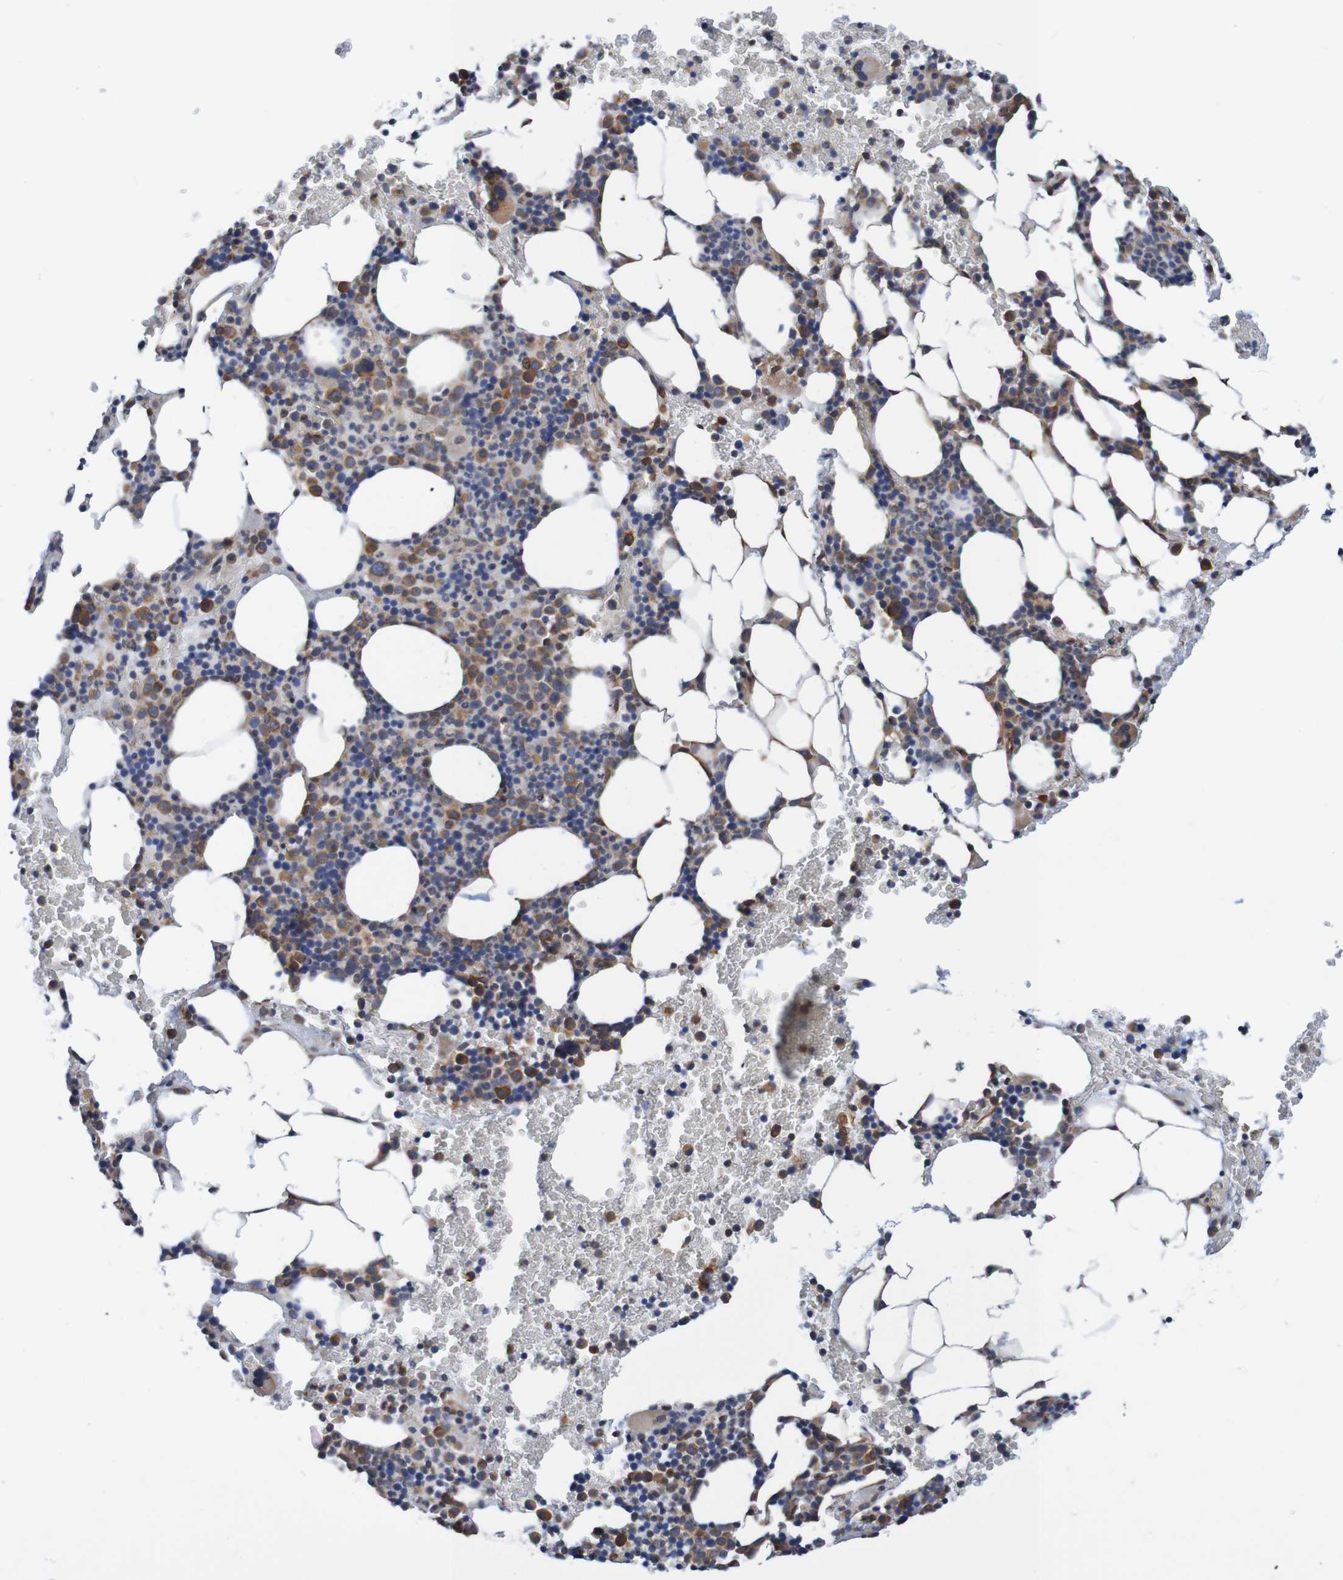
{"staining": {"intensity": "moderate", "quantity": ">75%", "location": "cytoplasmic/membranous"}, "tissue": "bone marrow", "cell_type": "Hematopoietic cells", "image_type": "normal", "snomed": [{"axis": "morphology", "description": "Normal tissue, NOS"}, {"axis": "morphology", "description": "Inflammation, NOS"}, {"axis": "topography", "description": "Bone marrow"}], "caption": "IHC photomicrograph of normal bone marrow: bone marrow stained using immunohistochemistry shows medium levels of moderate protein expression localized specifically in the cytoplasmic/membranous of hematopoietic cells, appearing as a cytoplasmic/membranous brown color.", "gene": "TMEM109", "patient": {"sex": "female", "age": 70}}